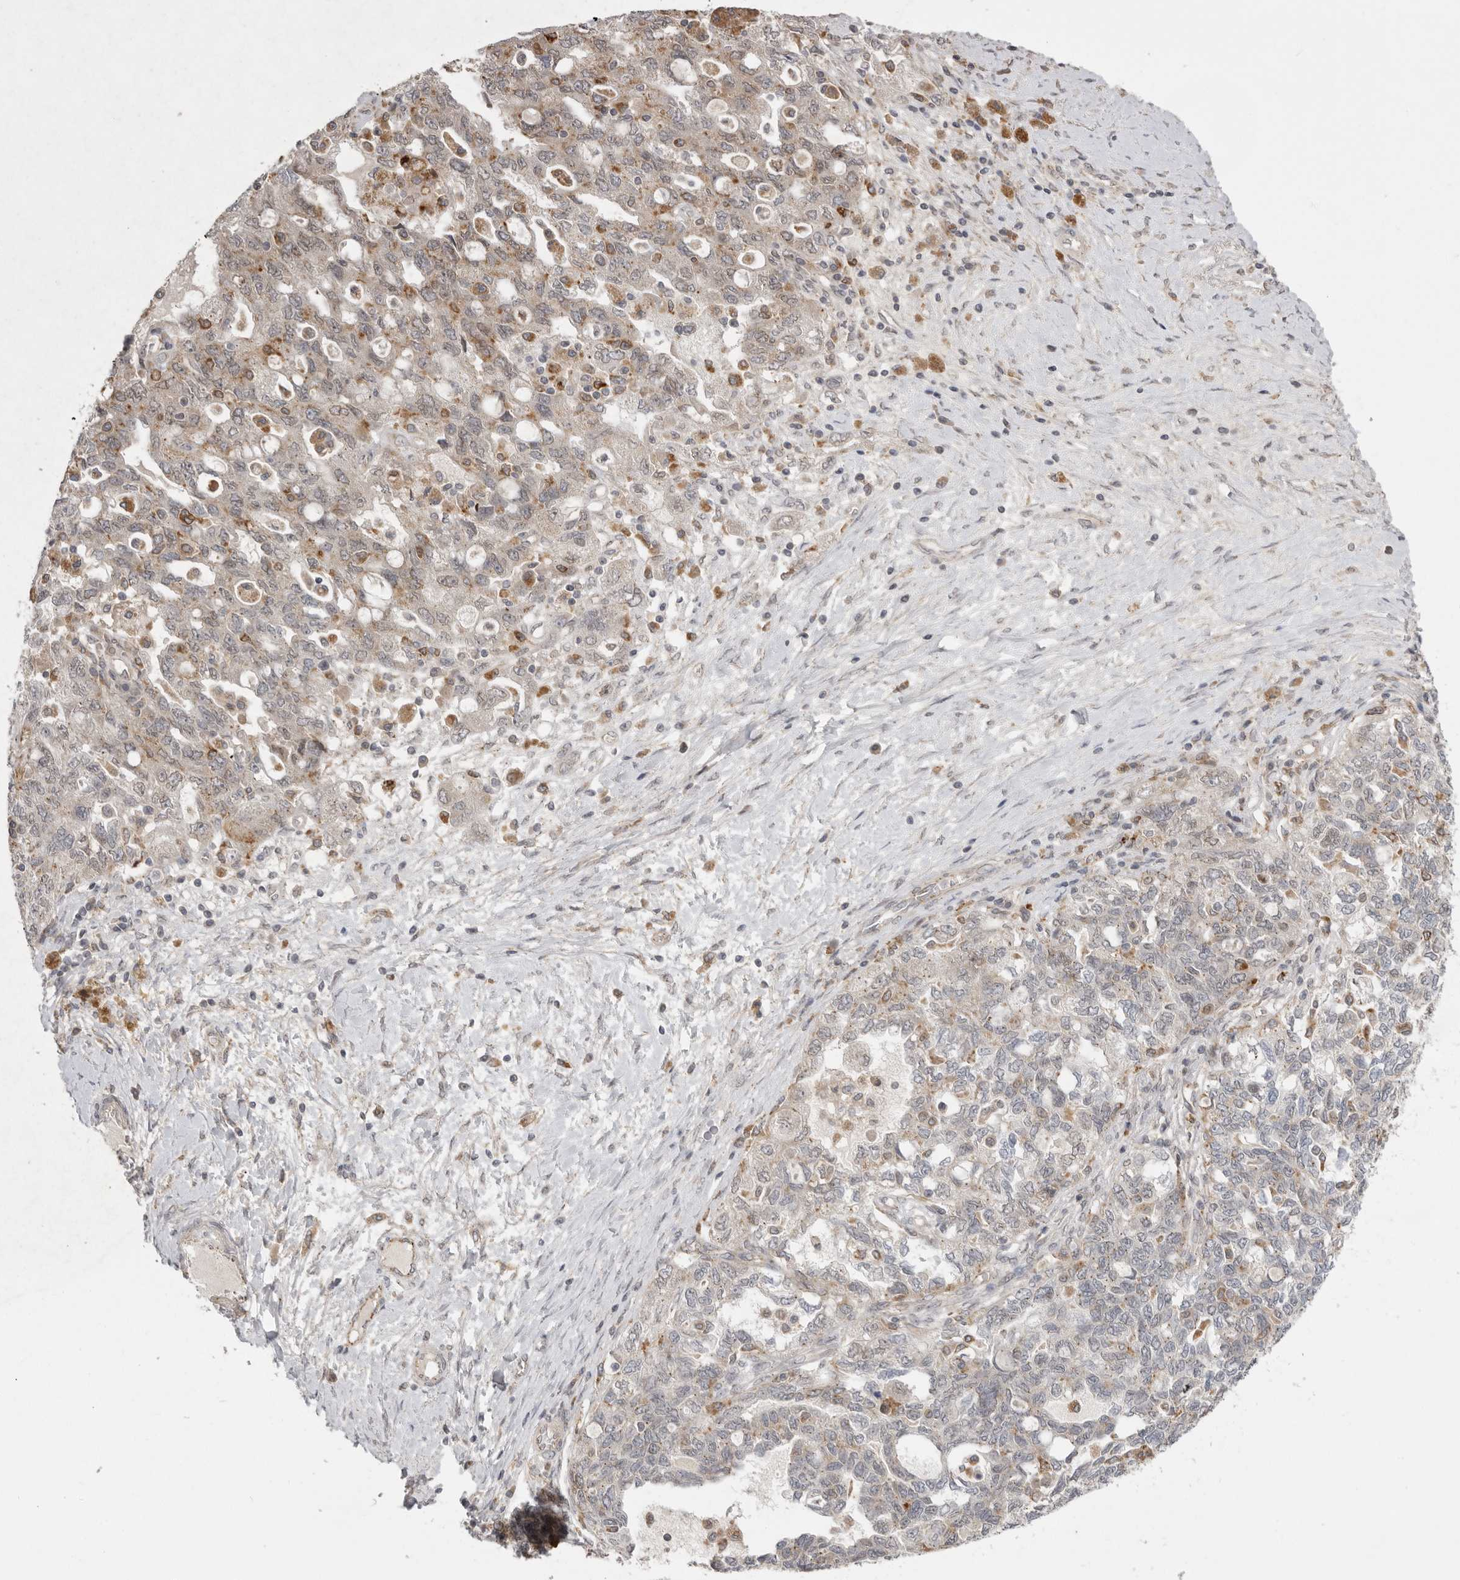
{"staining": {"intensity": "weak", "quantity": "<25%", "location": "cytoplasmic/membranous"}, "tissue": "ovarian cancer", "cell_type": "Tumor cells", "image_type": "cancer", "snomed": [{"axis": "morphology", "description": "Carcinoma, NOS"}, {"axis": "morphology", "description": "Cystadenocarcinoma, serous, NOS"}, {"axis": "topography", "description": "Ovary"}], "caption": "Human ovarian cancer stained for a protein using immunohistochemistry demonstrates no expression in tumor cells.", "gene": "TLR3", "patient": {"sex": "female", "age": 69}}